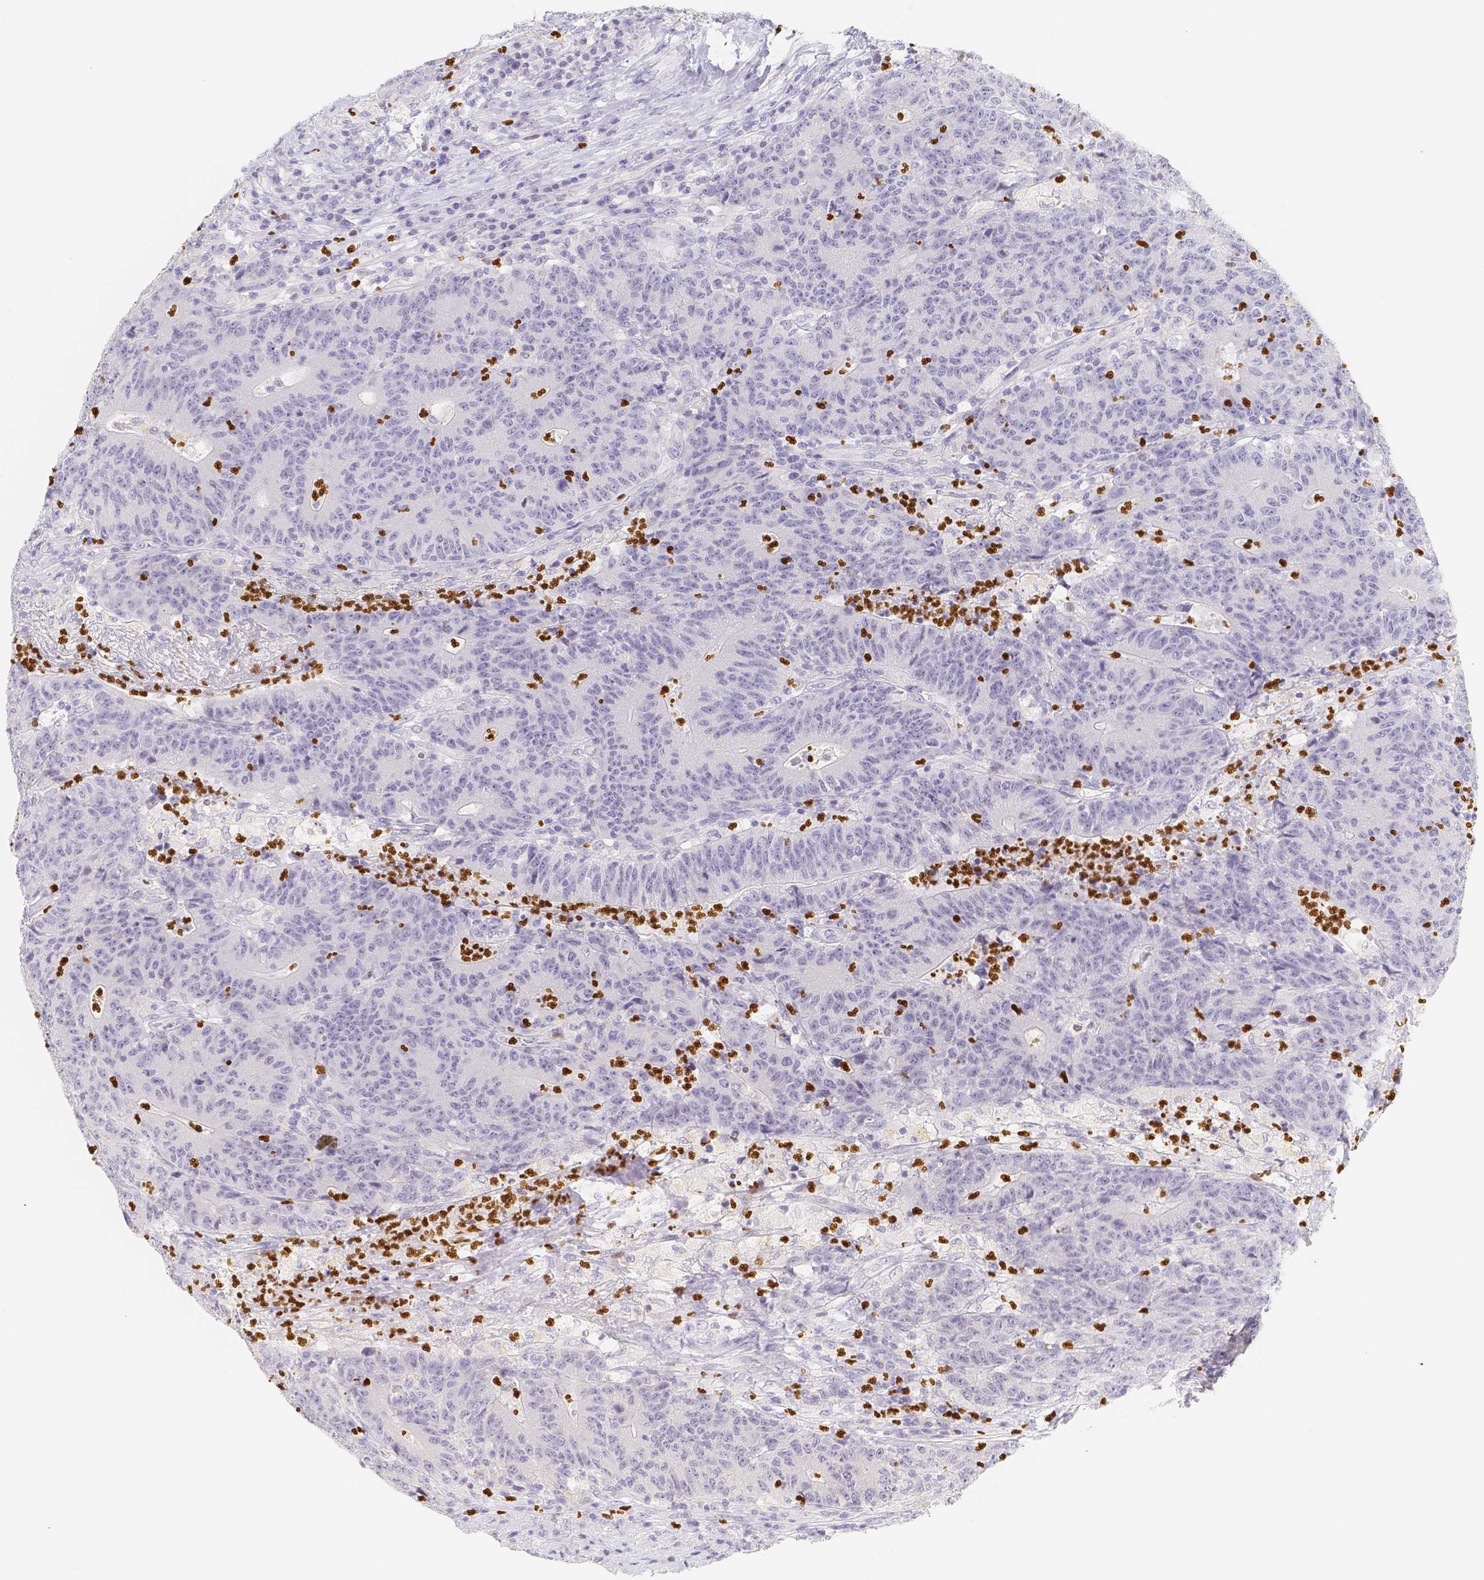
{"staining": {"intensity": "negative", "quantity": "none", "location": "none"}, "tissue": "colorectal cancer", "cell_type": "Tumor cells", "image_type": "cancer", "snomed": [{"axis": "morphology", "description": "Normal tissue, NOS"}, {"axis": "morphology", "description": "Adenocarcinoma, NOS"}, {"axis": "topography", "description": "Colon"}], "caption": "Histopathology image shows no protein staining in tumor cells of colorectal cancer (adenocarcinoma) tissue.", "gene": "PADI4", "patient": {"sex": "female", "age": 75}}